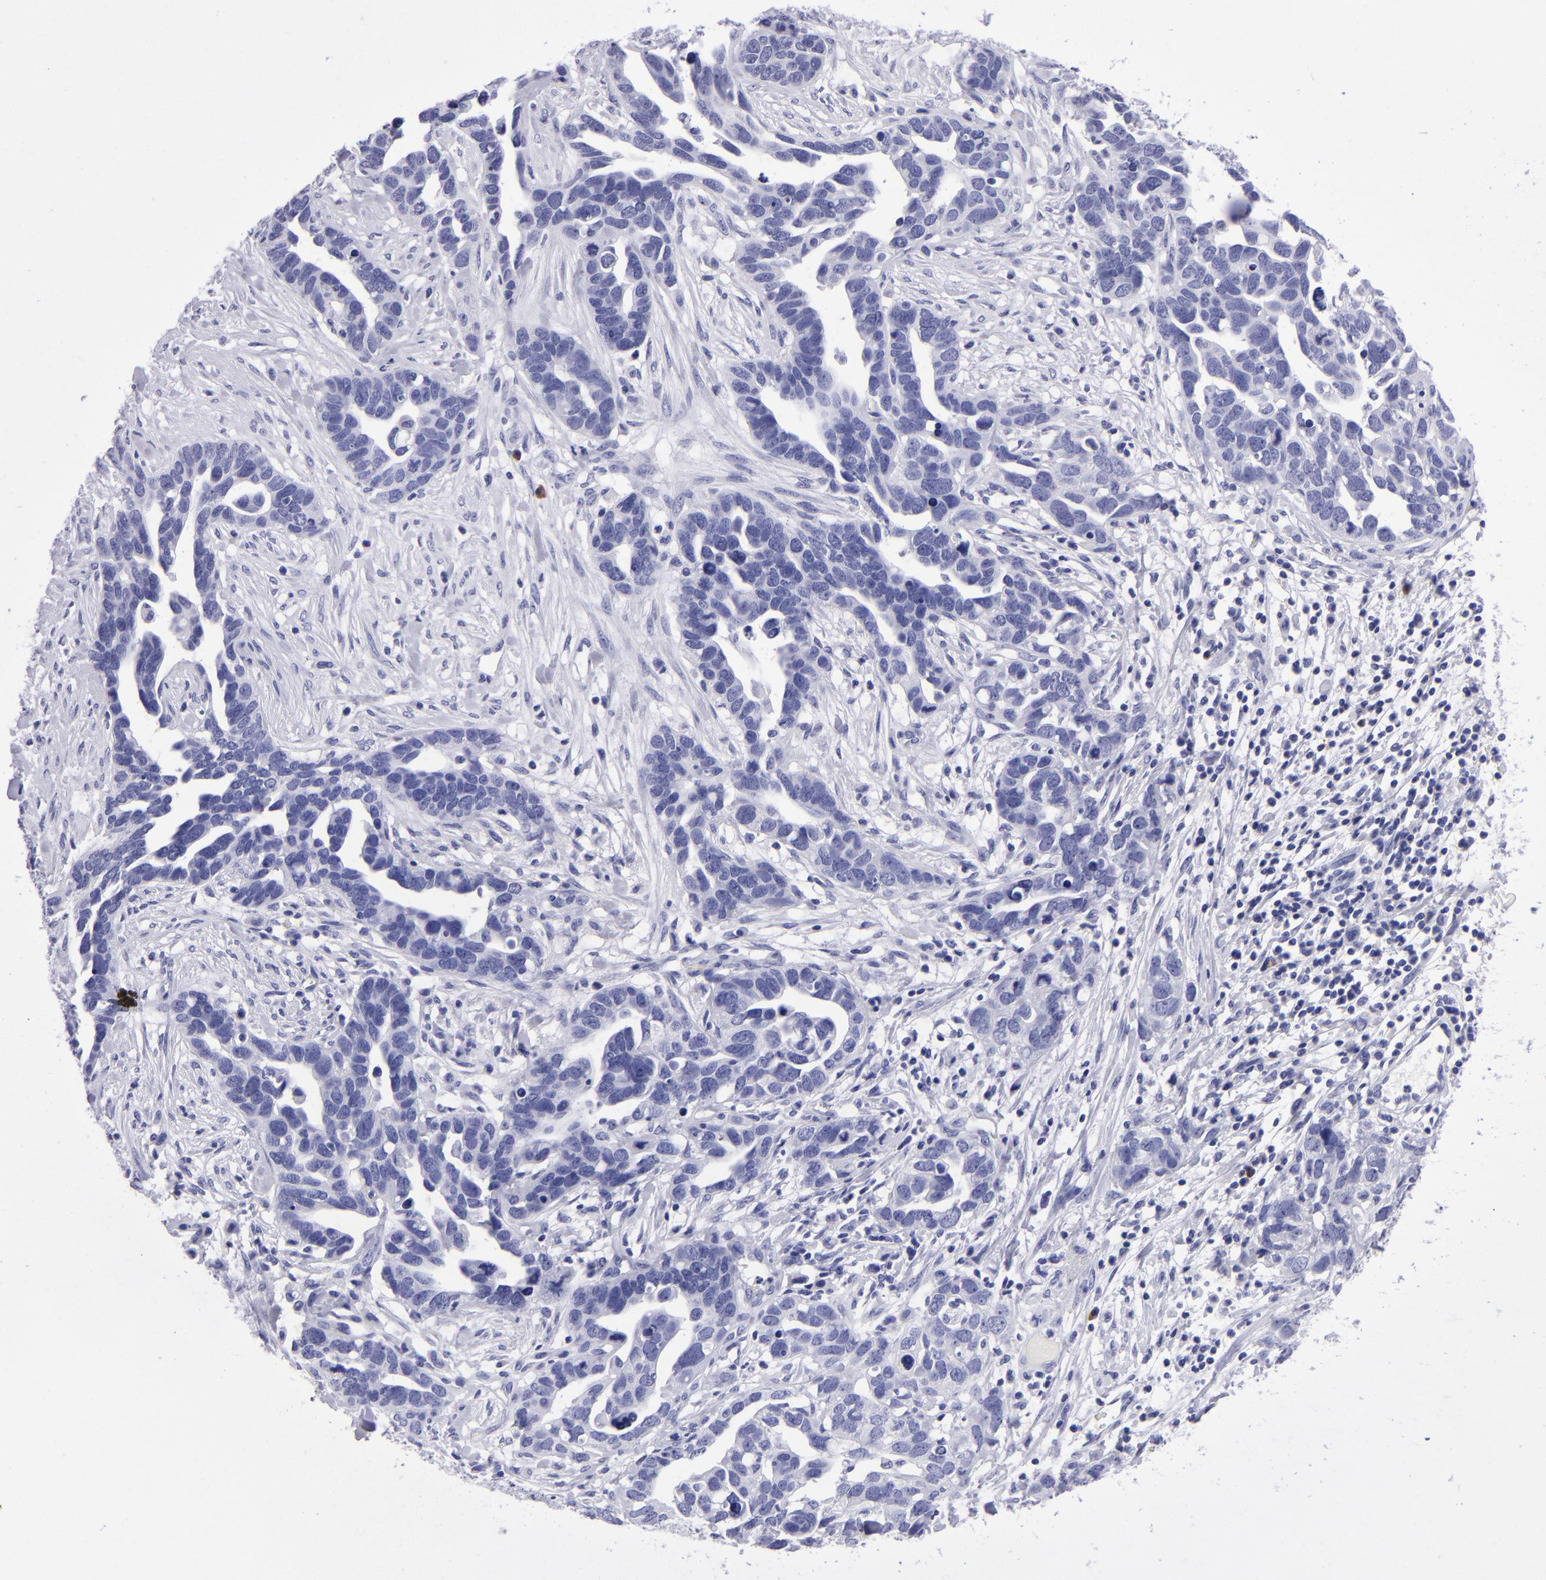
{"staining": {"intensity": "negative", "quantity": "none", "location": "none"}, "tissue": "ovarian cancer", "cell_type": "Tumor cells", "image_type": "cancer", "snomed": [{"axis": "morphology", "description": "Cystadenocarcinoma, serous, NOS"}, {"axis": "topography", "description": "Ovary"}], "caption": "The photomicrograph displays no significant staining in tumor cells of ovarian cancer.", "gene": "TYRP1", "patient": {"sex": "female", "age": 54}}